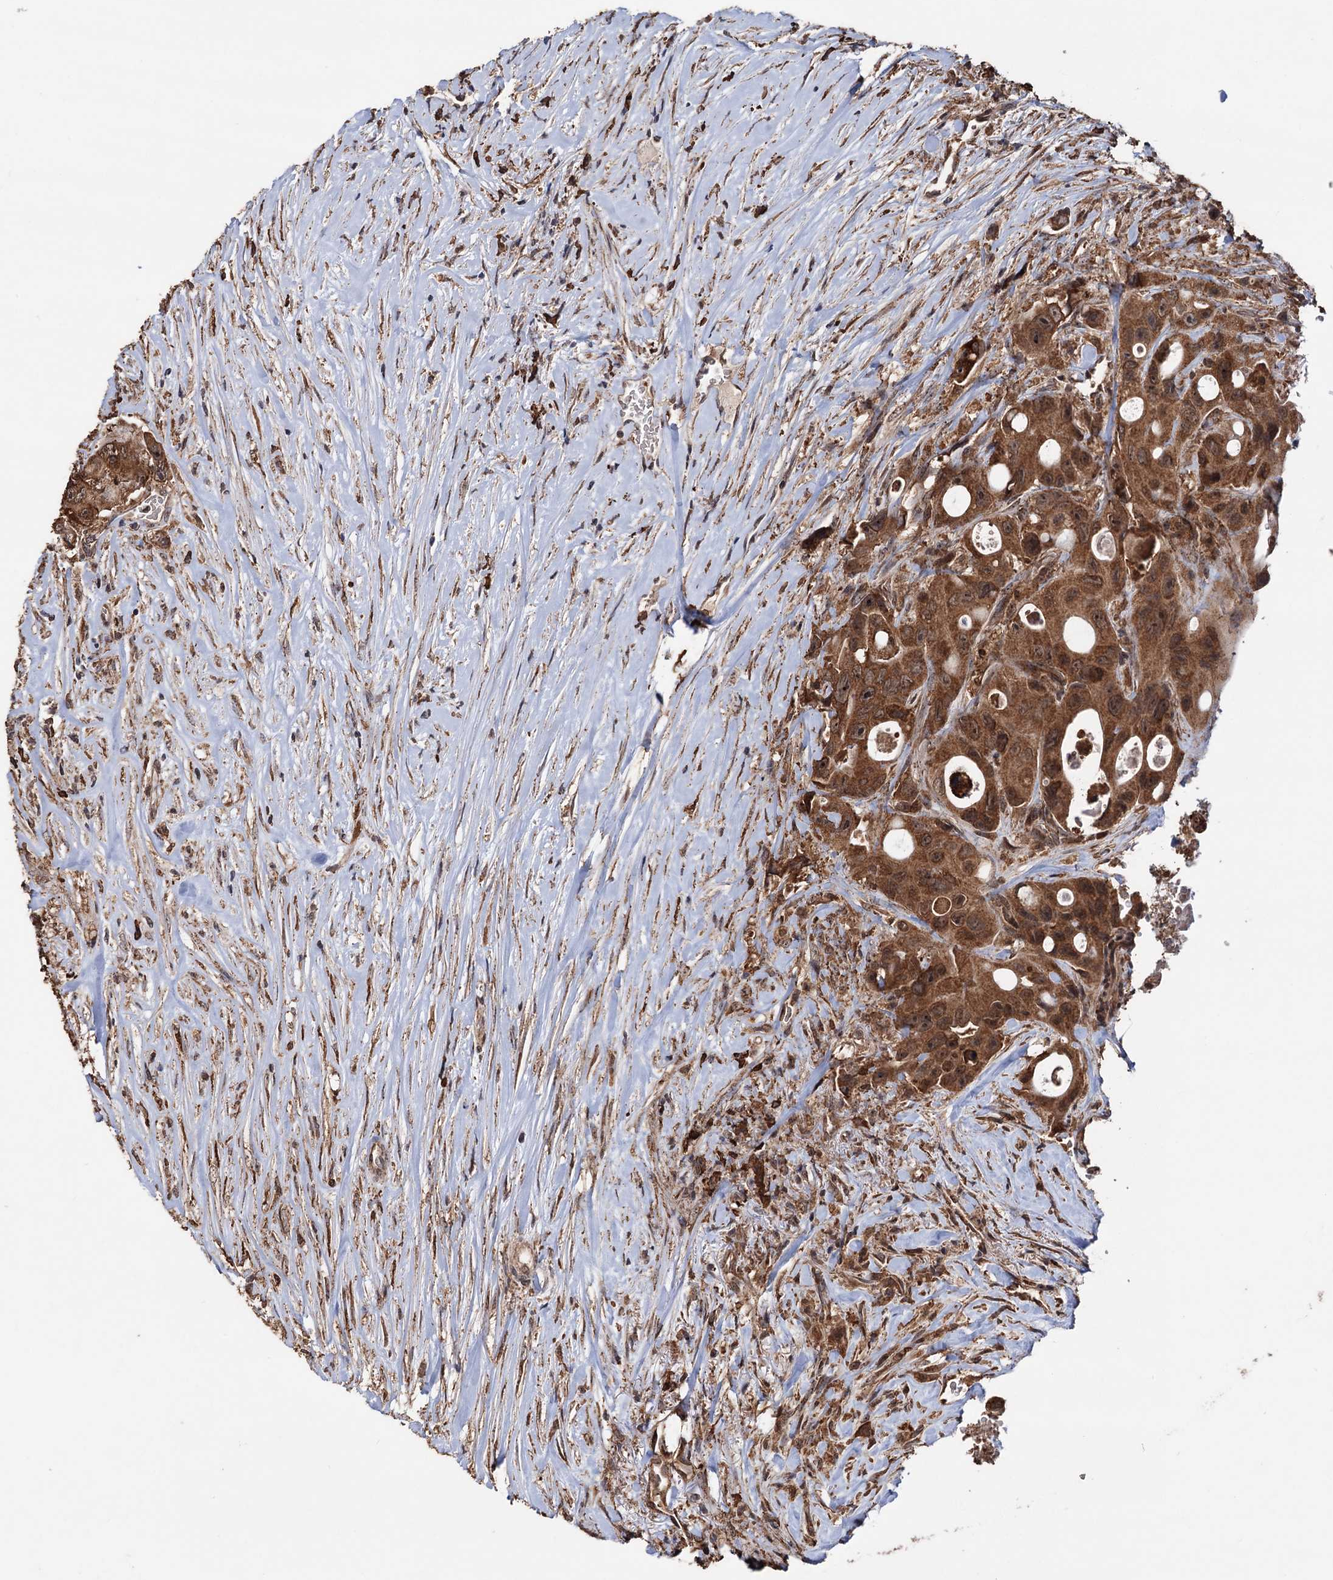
{"staining": {"intensity": "strong", "quantity": ">75%", "location": "cytoplasmic/membranous,nuclear"}, "tissue": "colorectal cancer", "cell_type": "Tumor cells", "image_type": "cancer", "snomed": [{"axis": "morphology", "description": "Adenocarcinoma, NOS"}, {"axis": "topography", "description": "Colon"}], "caption": "Adenocarcinoma (colorectal) stained with immunohistochemistry (IHC) exhibits strong cytoplasmic/membranous and nuclear staining in approximately >75% of tumor cells.", "gene": "TBC1D12", "patient": {"sex": "female", "age": 46}}